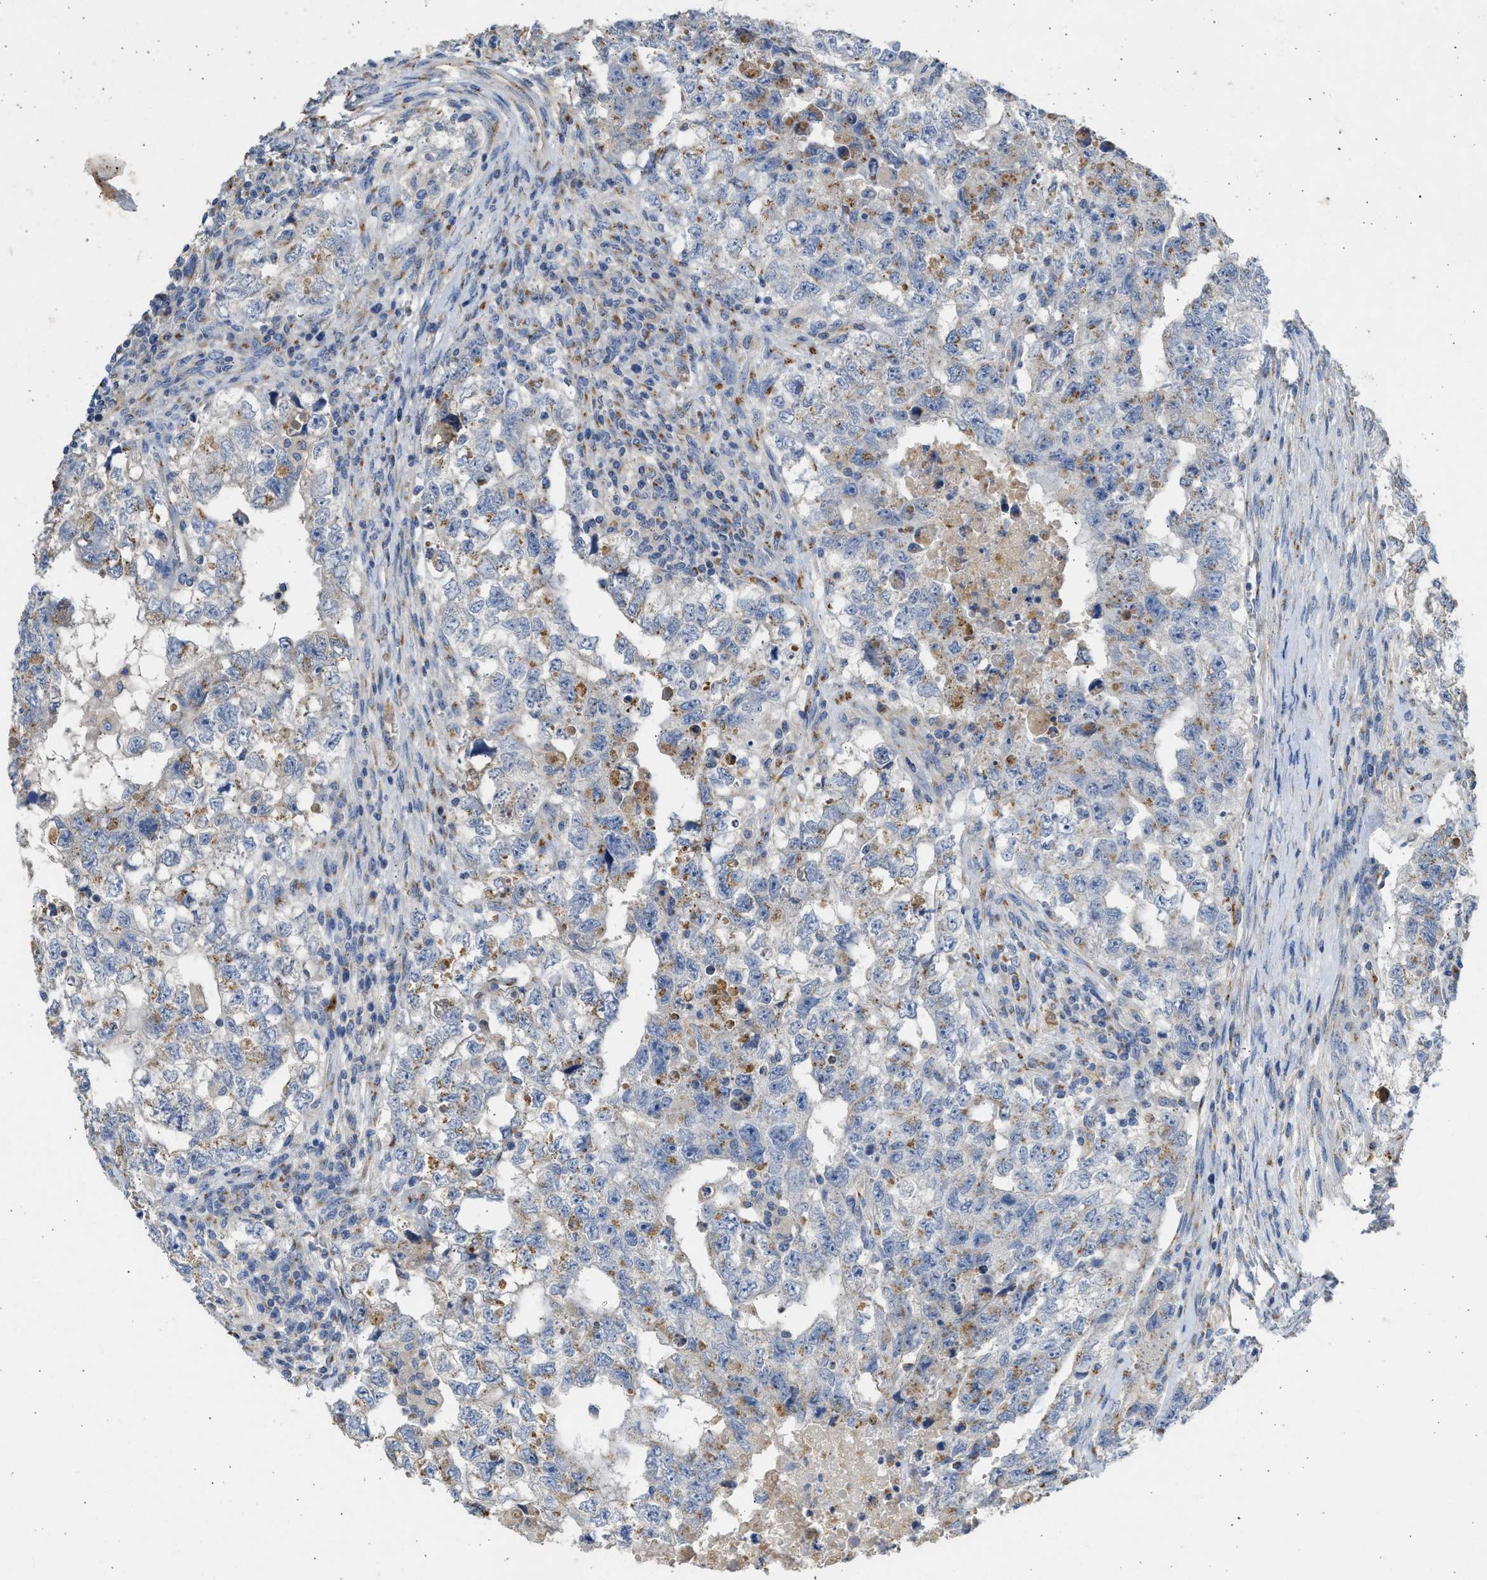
{"staining": {"intensity": "moderate", "quantity": "<25%", "location": "cytoplasmic/membranous"}, "tissue": "testis cancer", "cell_type": "Tumor cells", "image_type": "cancer", "snomed": [{"axis": "morphology", "description": "Carcinoma, Embryonal, NOS"}, {"axis": "topography", "description": "Testis"}], "caption": "DAB (3,3'-diaminobenzidine) immunohistochemical staining of human testis embryonal carcinoma exhibits moderate cytoplasmic/membranous protein expression in approximately <25% of tumor cells. (Brightfield microscopy of DAB IHC at high magnification).", "gene": "IPO8", "patient": {"sex": "male", "age": 36}}